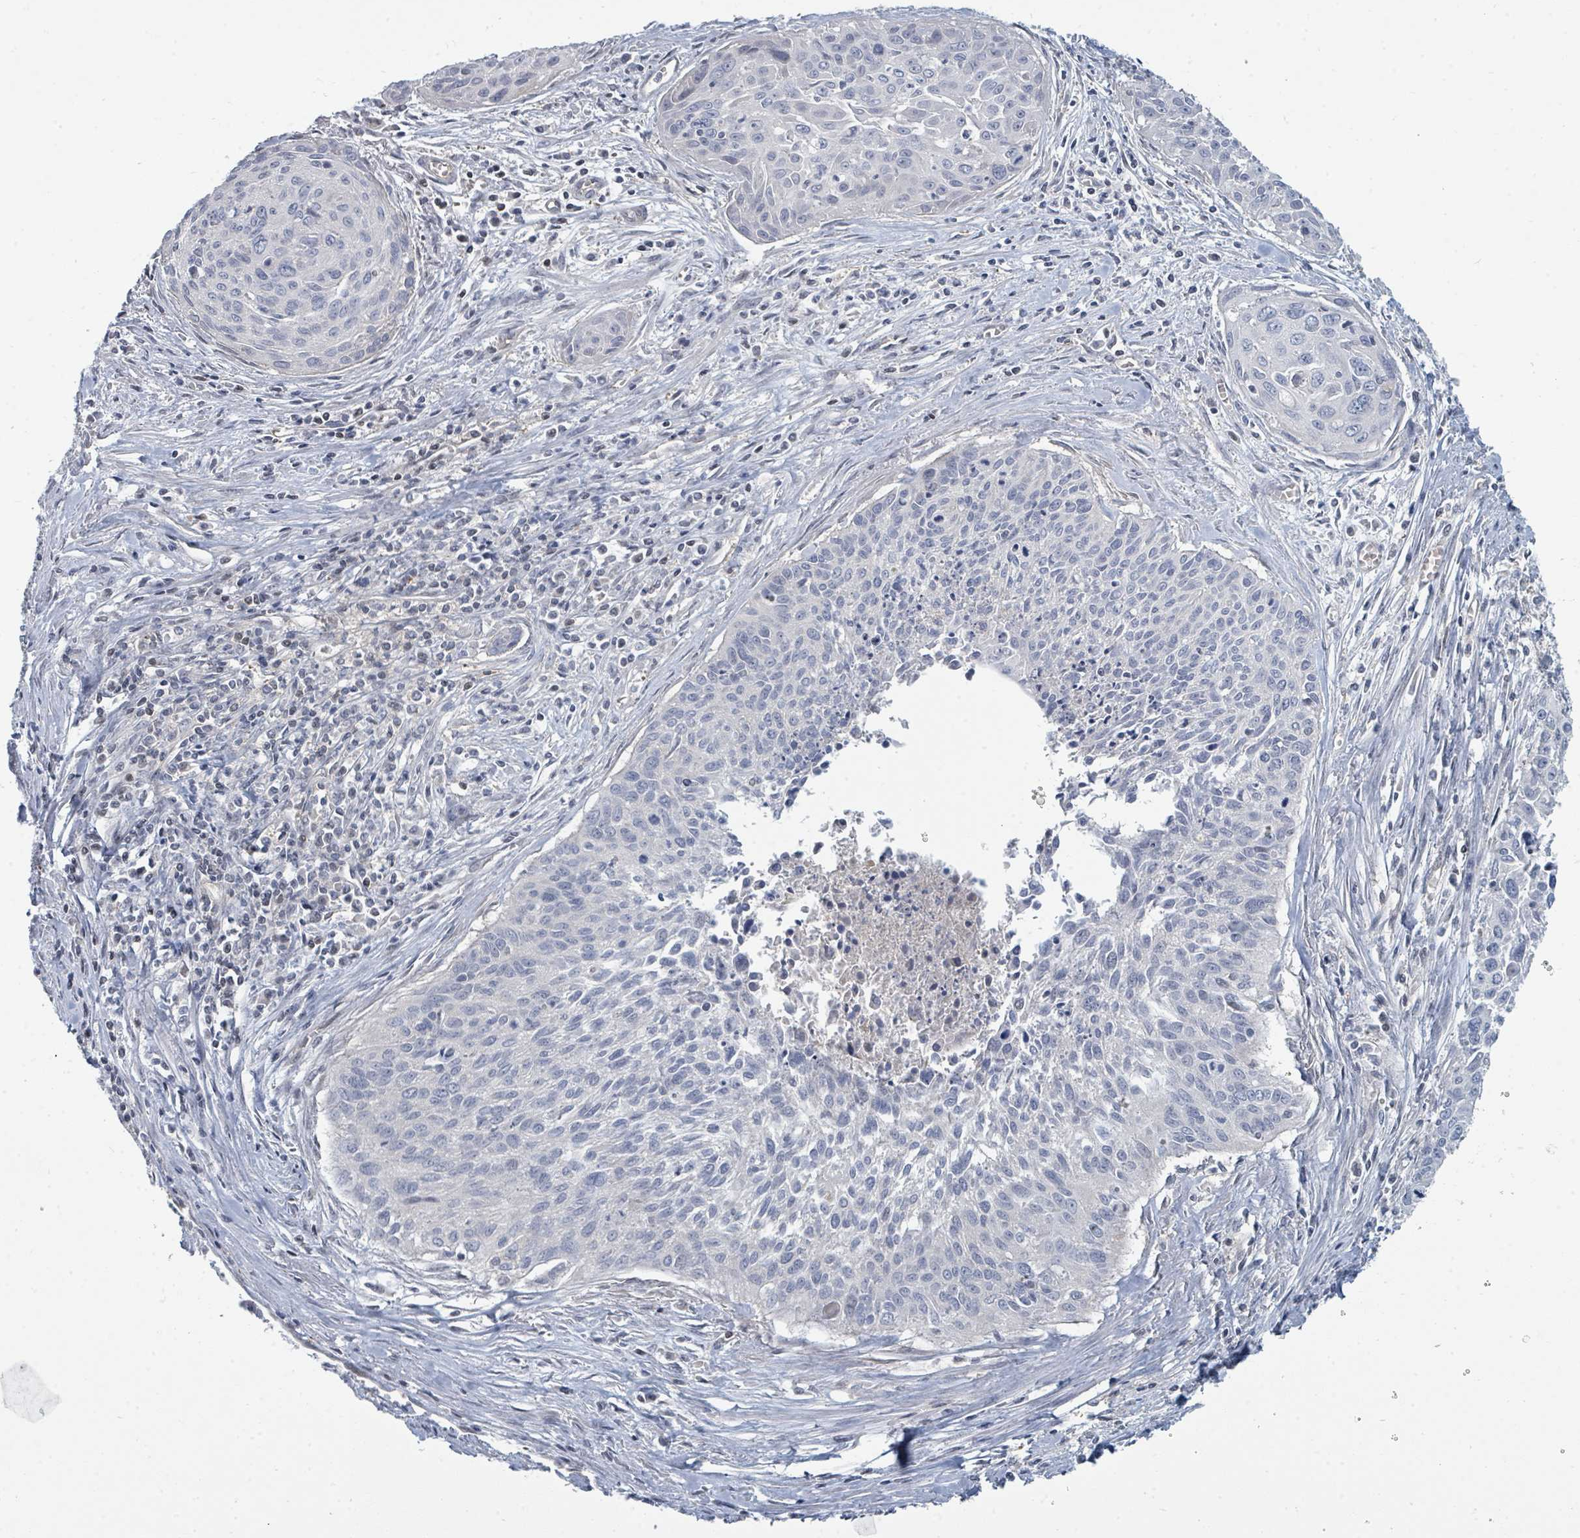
{"staining": {"intensity": "negative", "quantity": "none", "location": "none"}, "tissue": "cervical cancer", "cell_type": "Tumor cells", "image_type": "cancer", "snomed": [{"axis": "morphology", "description": "Squamous cell carcinoma, NOS"}, {"axis": "topography", "description": "Cervix"}], "caption": "An image of cervical squamous cell carcinoma stained for a protein shows no brown staining in tumor cells.", "gene": "SLC25A45", "patient": {"sex": "female", "age": 55}}